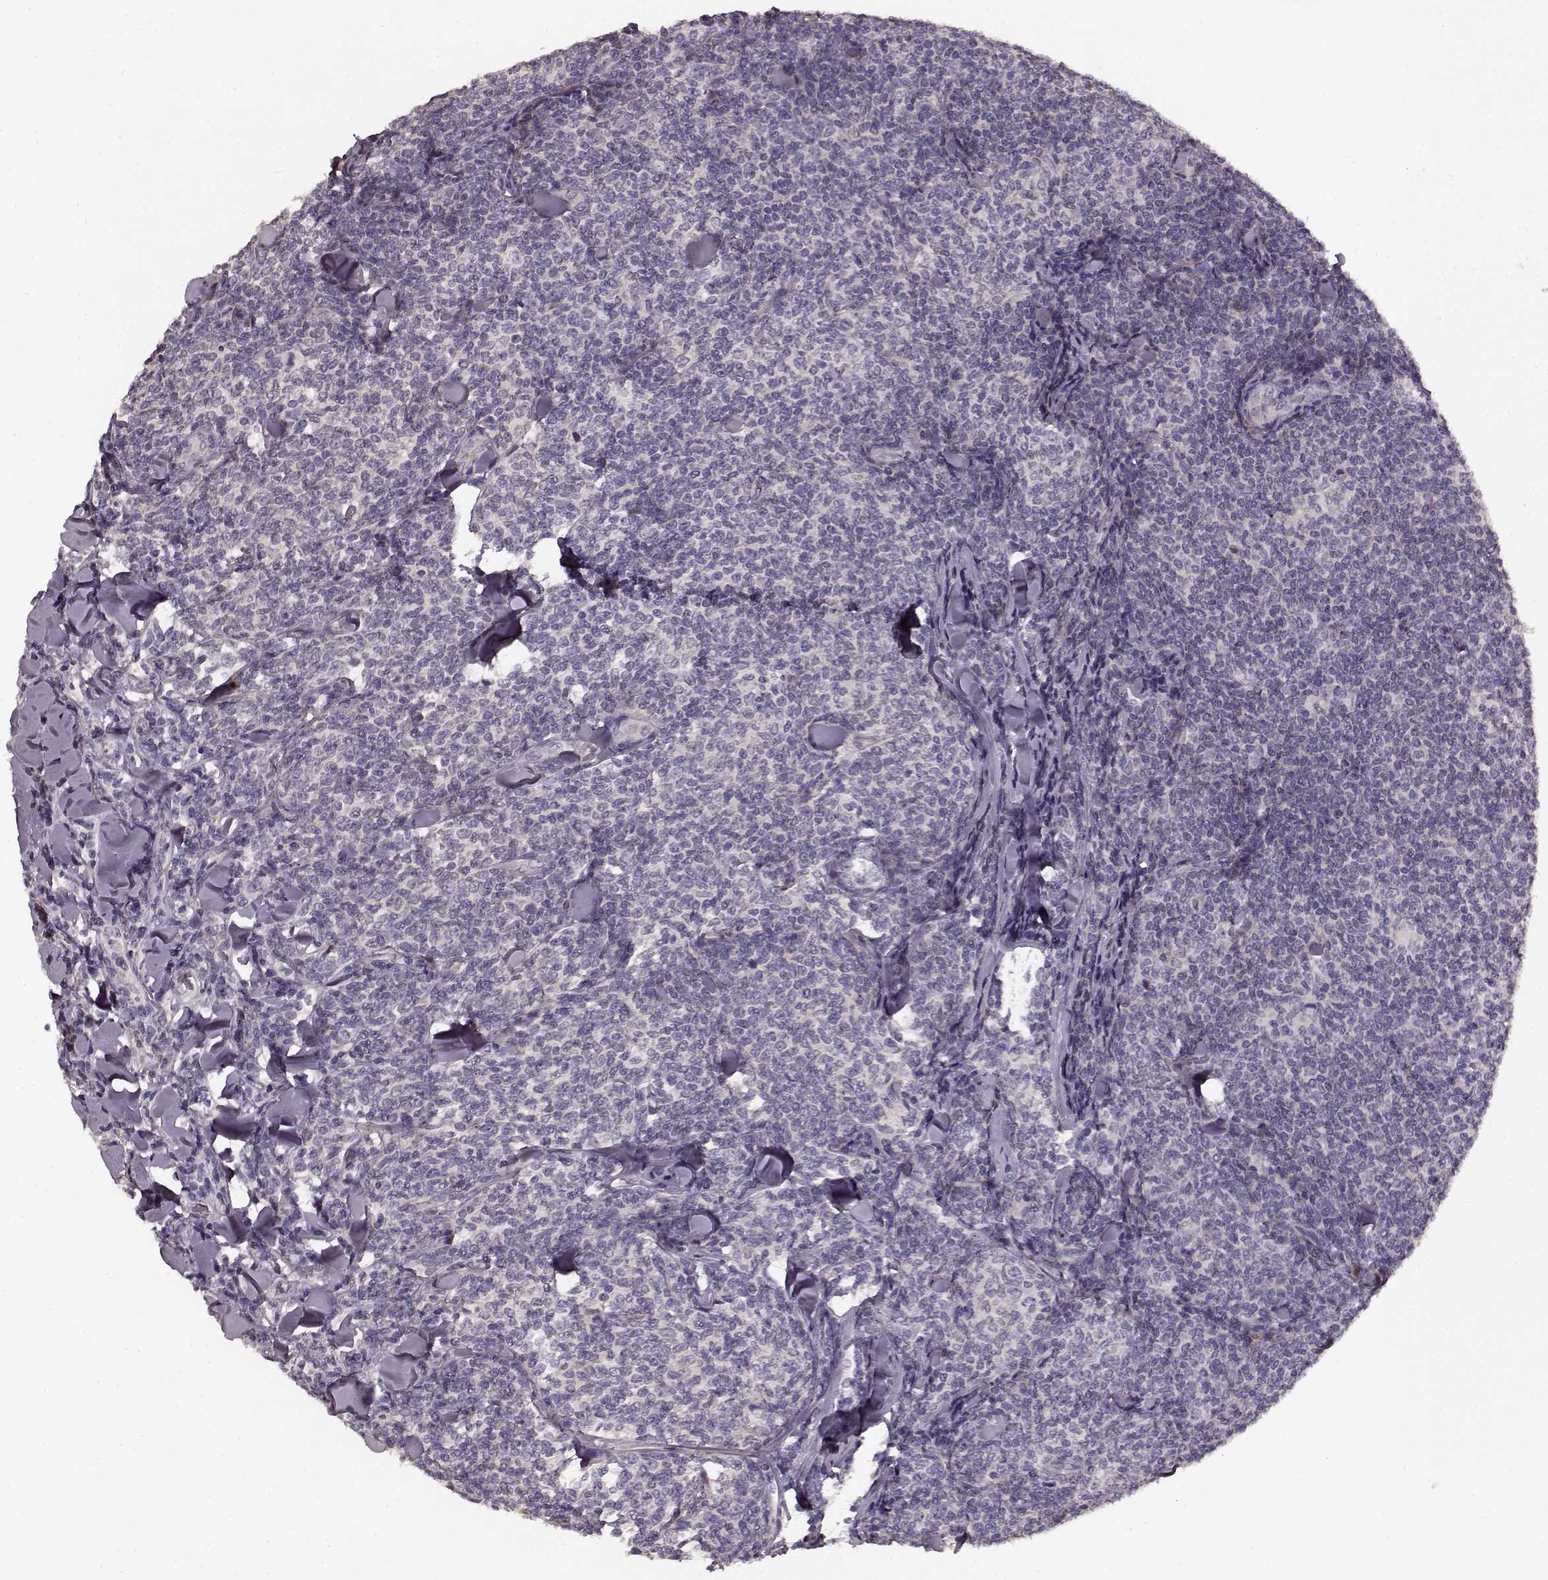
{"staining": {"intensity": "negative", "quantity": "none", "location": "none"}, "tissue": "lymphoma", "cell_type": "Tumor cells", "image_type": "cancer", "snomed": [{"axis": "morphology", "description": "Malignant lymphoma, non-Hodgkin's type, Low grade"}, {"axis": "topography", "description": "Lymph node"}], "caption": "DAB immunohistochemical staining of lymphoma demonstrates no significant positivity in tumor cells.", "gene": "SLC52A3", "patient": {"sex": "female", "age": 56}}